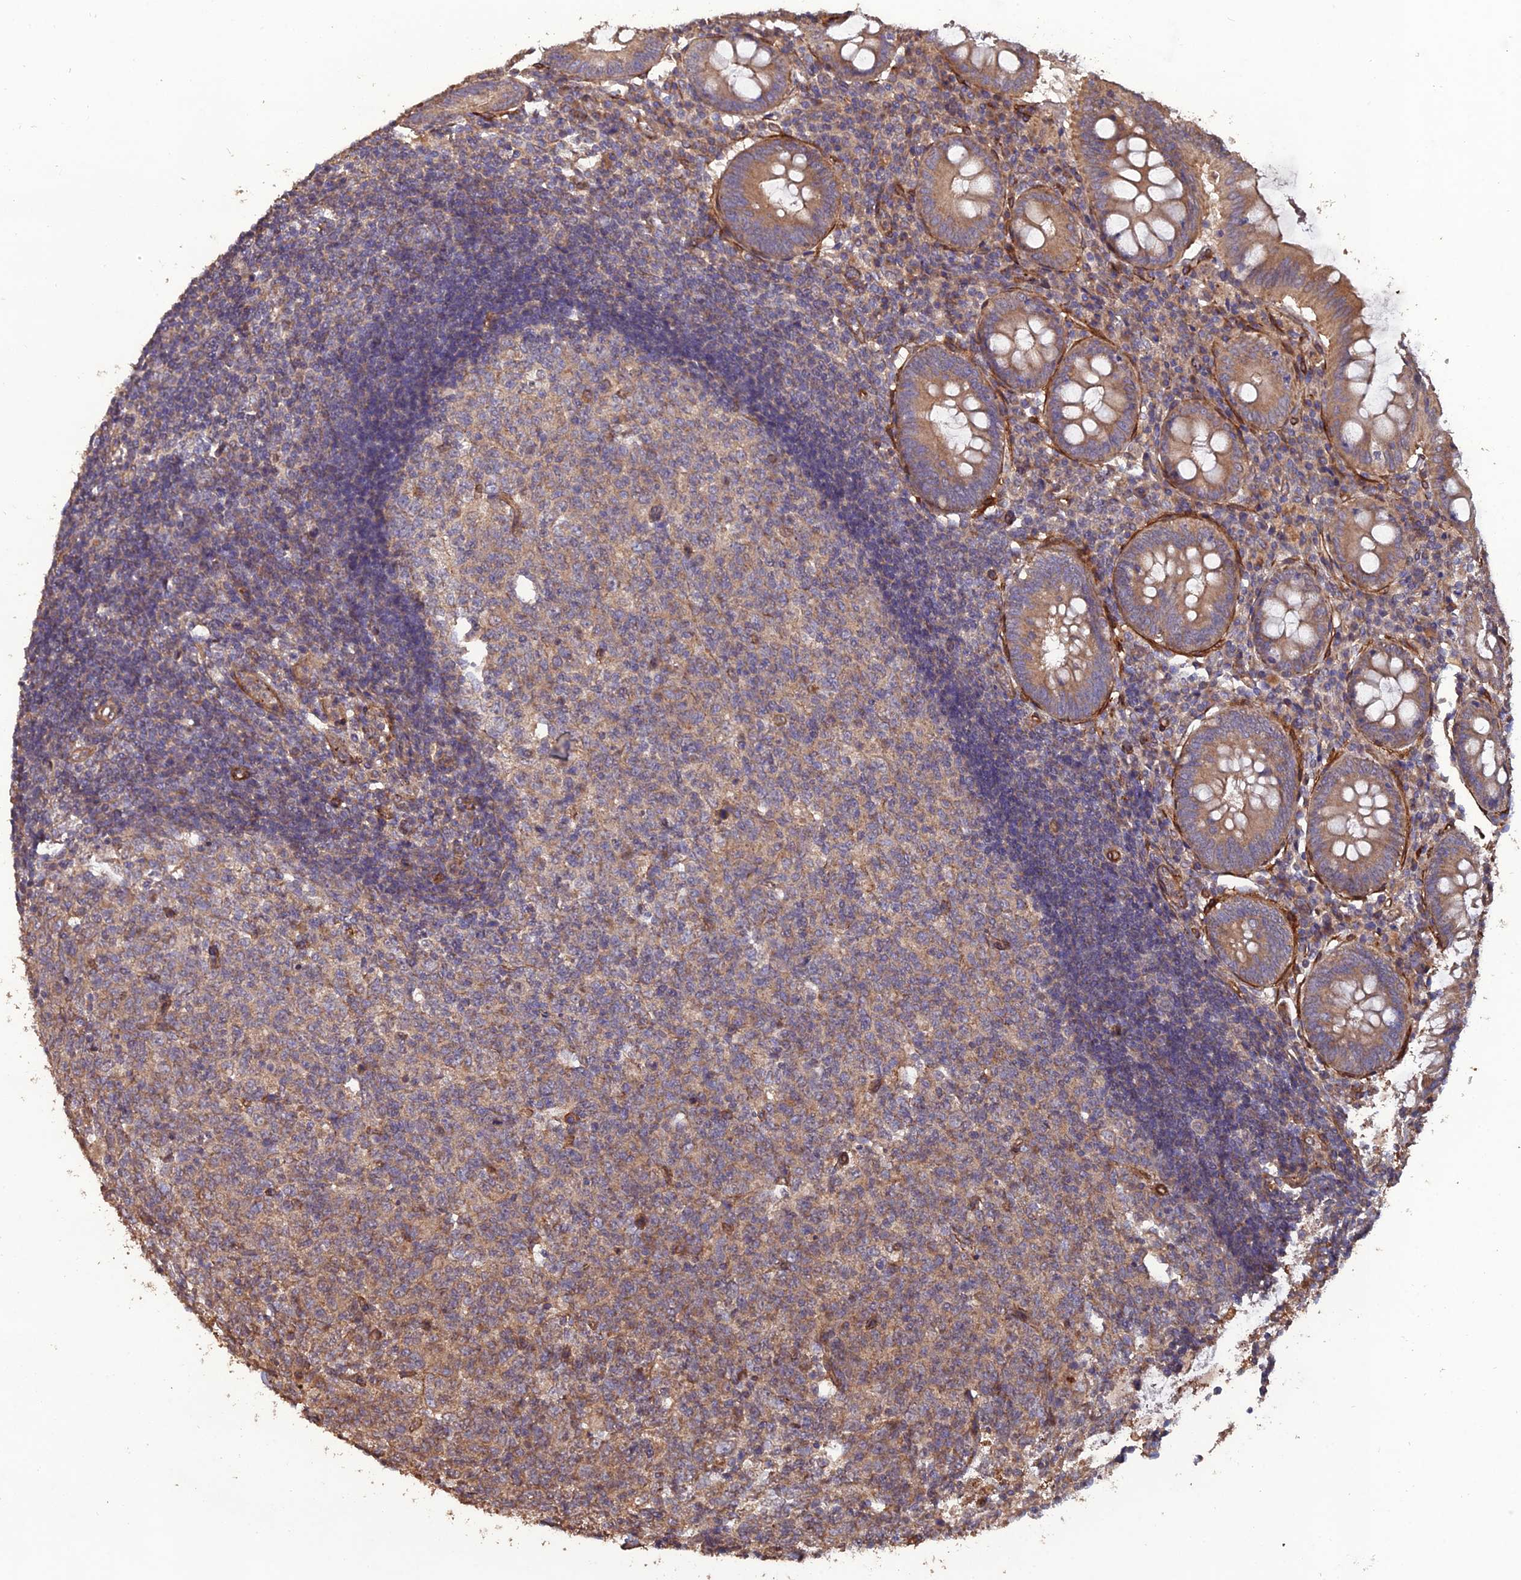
{"staining": {"intensity": "moderate", "quantity": ">75%", "location": "cytoplasmic/membranous"}, "tissue": "appendix", "cell_type": "Glandular cells", "image_type": "normal", "snomed": [{"axis": "morphology", "description": "Normal tissue, NOS"}, {"axis": "topography", "description": "Appendix"}], "caption": "Immunohistochemical staining of normal appendix displays moderate cytoplasmic/membranous protein positivity in about >75% of glandular cells.", "gene": "ATP6V0A2", "patient": {"sex": "female", "age": 54}}